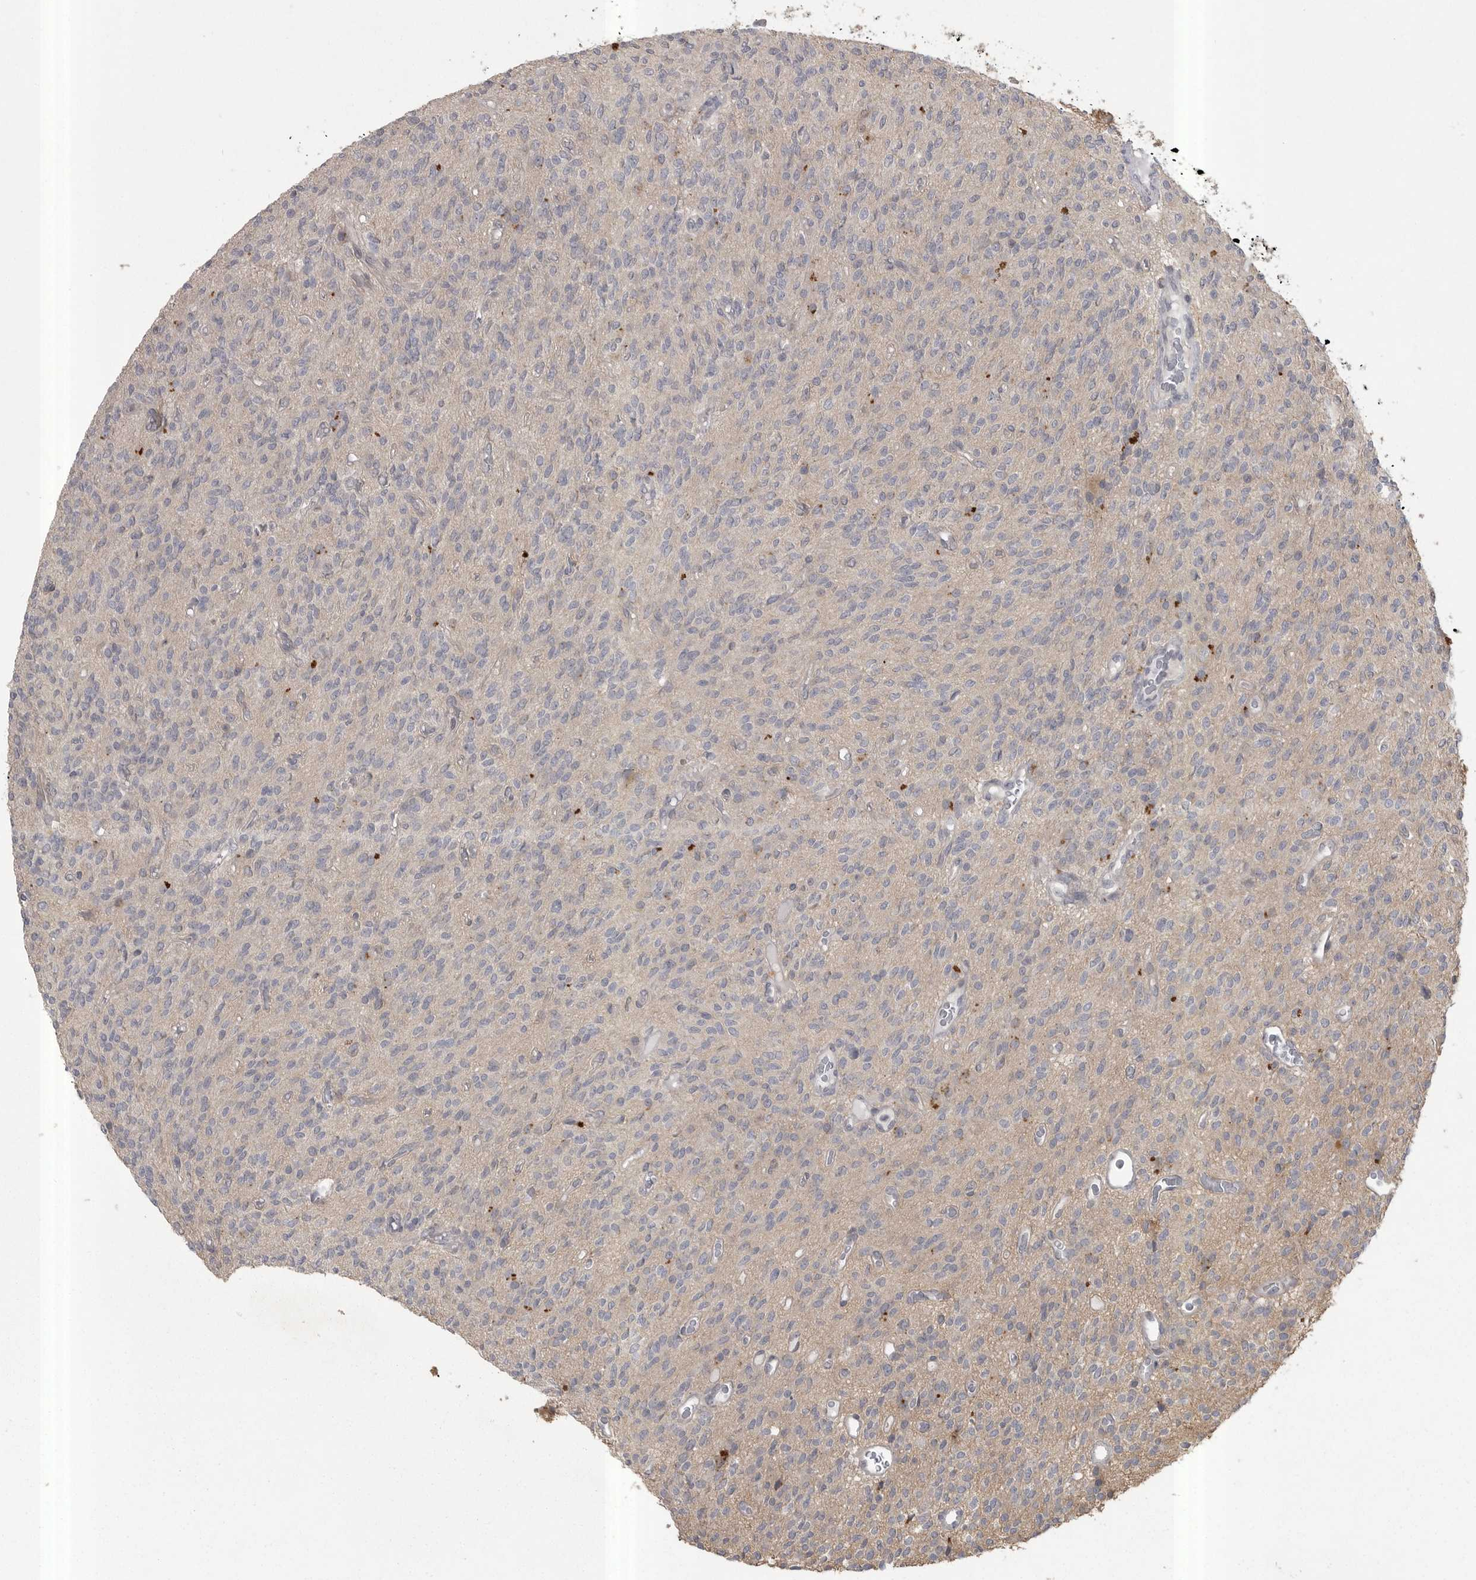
{"staining": {"intensity": "negative", "quantity": "none", "location": "none"}, "tissue": "glioma", "cell_type": "Tumor cells", "image_type": "cancer", "snomed": [{"axis": "morphology", "description": "Glioma, malignant, High grade"}, {"axis": "topography", "description": "Brain"}], "caption": "Micrograph shows no protein positivity in tumor cells of high-grade glioma (malignant) tissue.", "gene": "PHF13", "patient": {"sex": "male", "age": 34}}